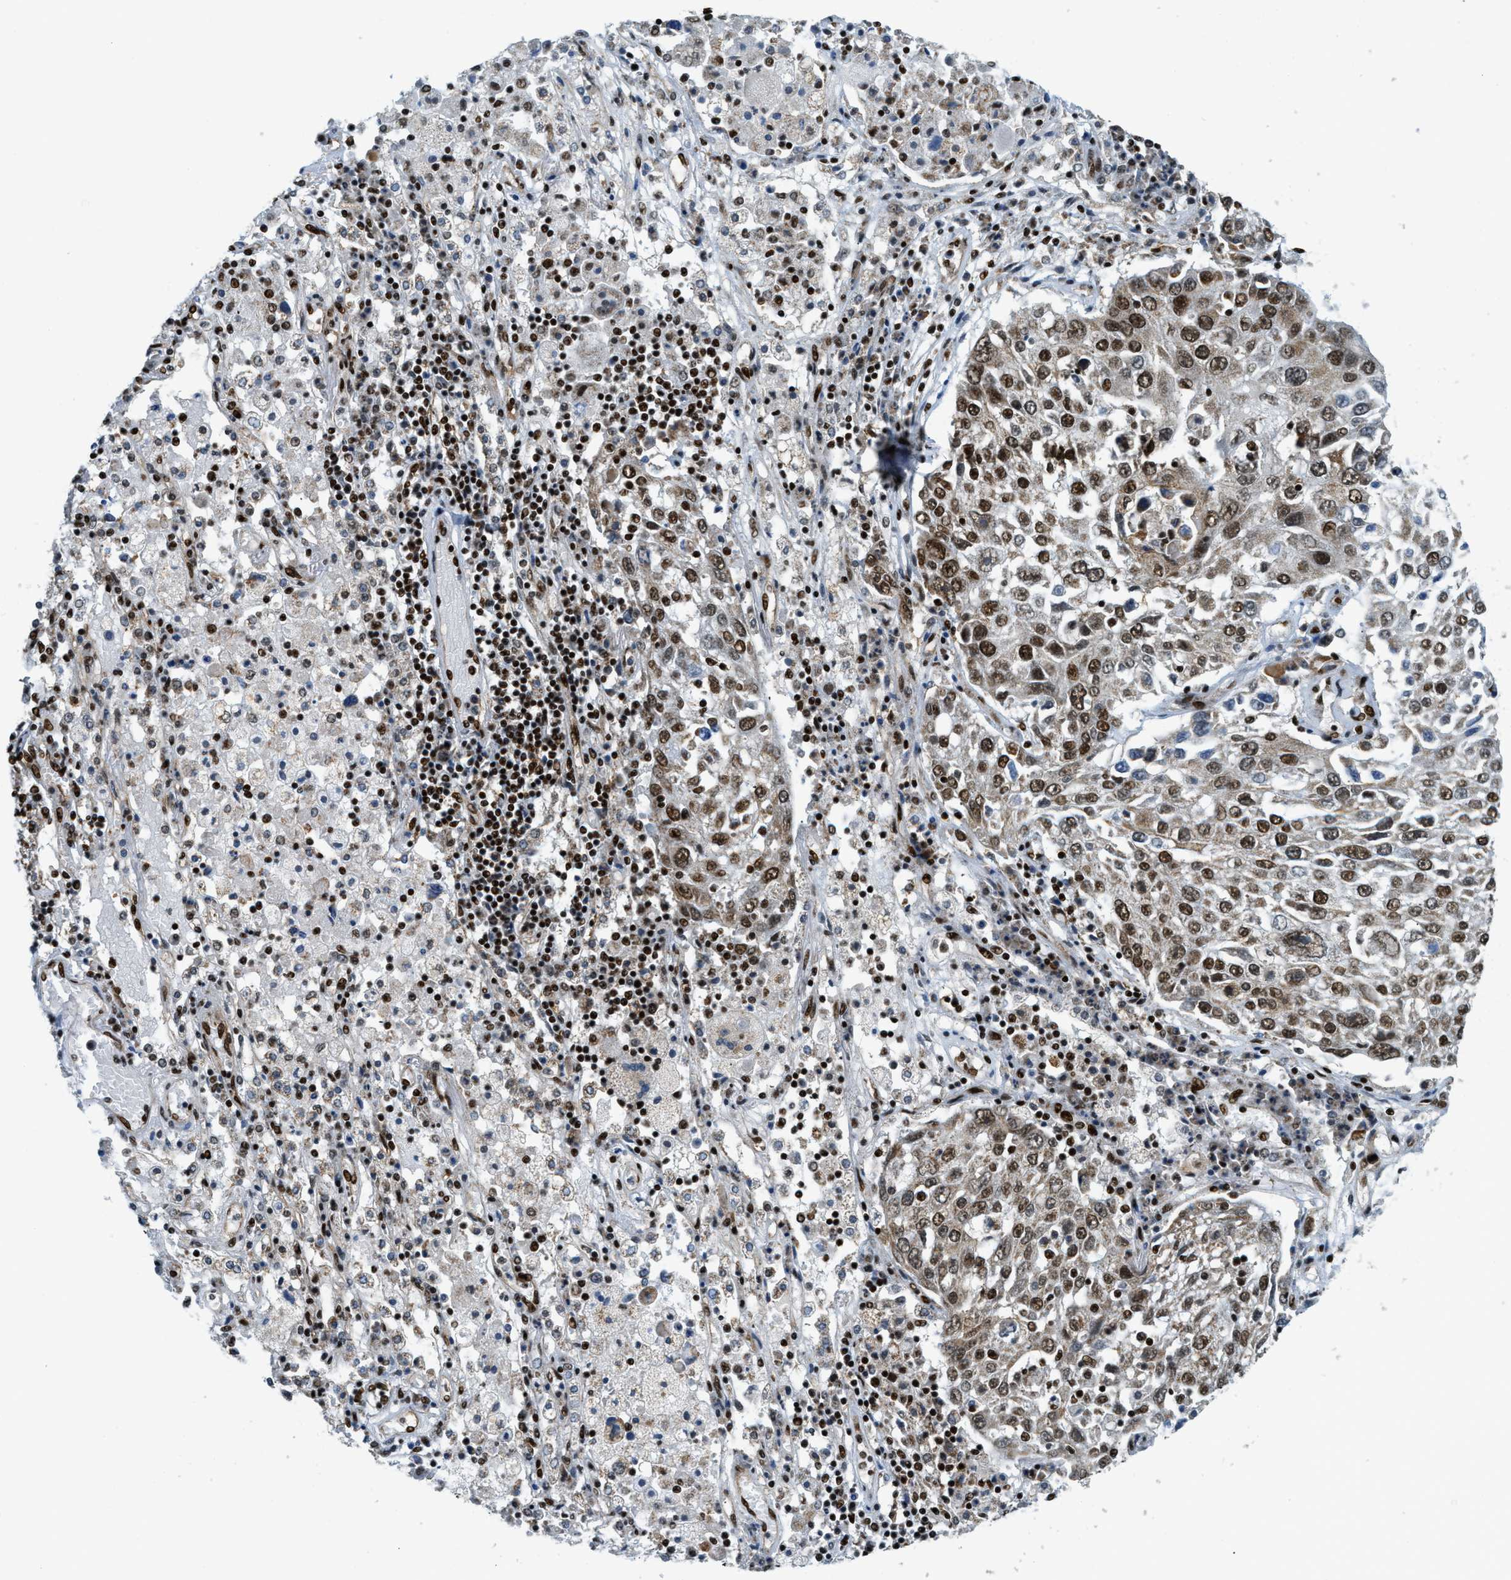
{"staining": {"intensity": "strong", "quantity": ">75%", "location": "nuclear"}, "tissue": "lung cancer", "cell_type": "Tumor cells", "image_type": "cancer", "snomed": [{"axis": "morphology", "description": "Squamous cell carcinoma, NOS"}, {"axis": "topography", "description": "Lung"}], "caption": "There is high levels of strong nuclear positivity in tumor cells of squamous cell carcinoma (lung), as demonstrated by immunohistochemical staining (brown color).", "gene": "GABPB1", "patient": {"sex": "male", "age": 65}}